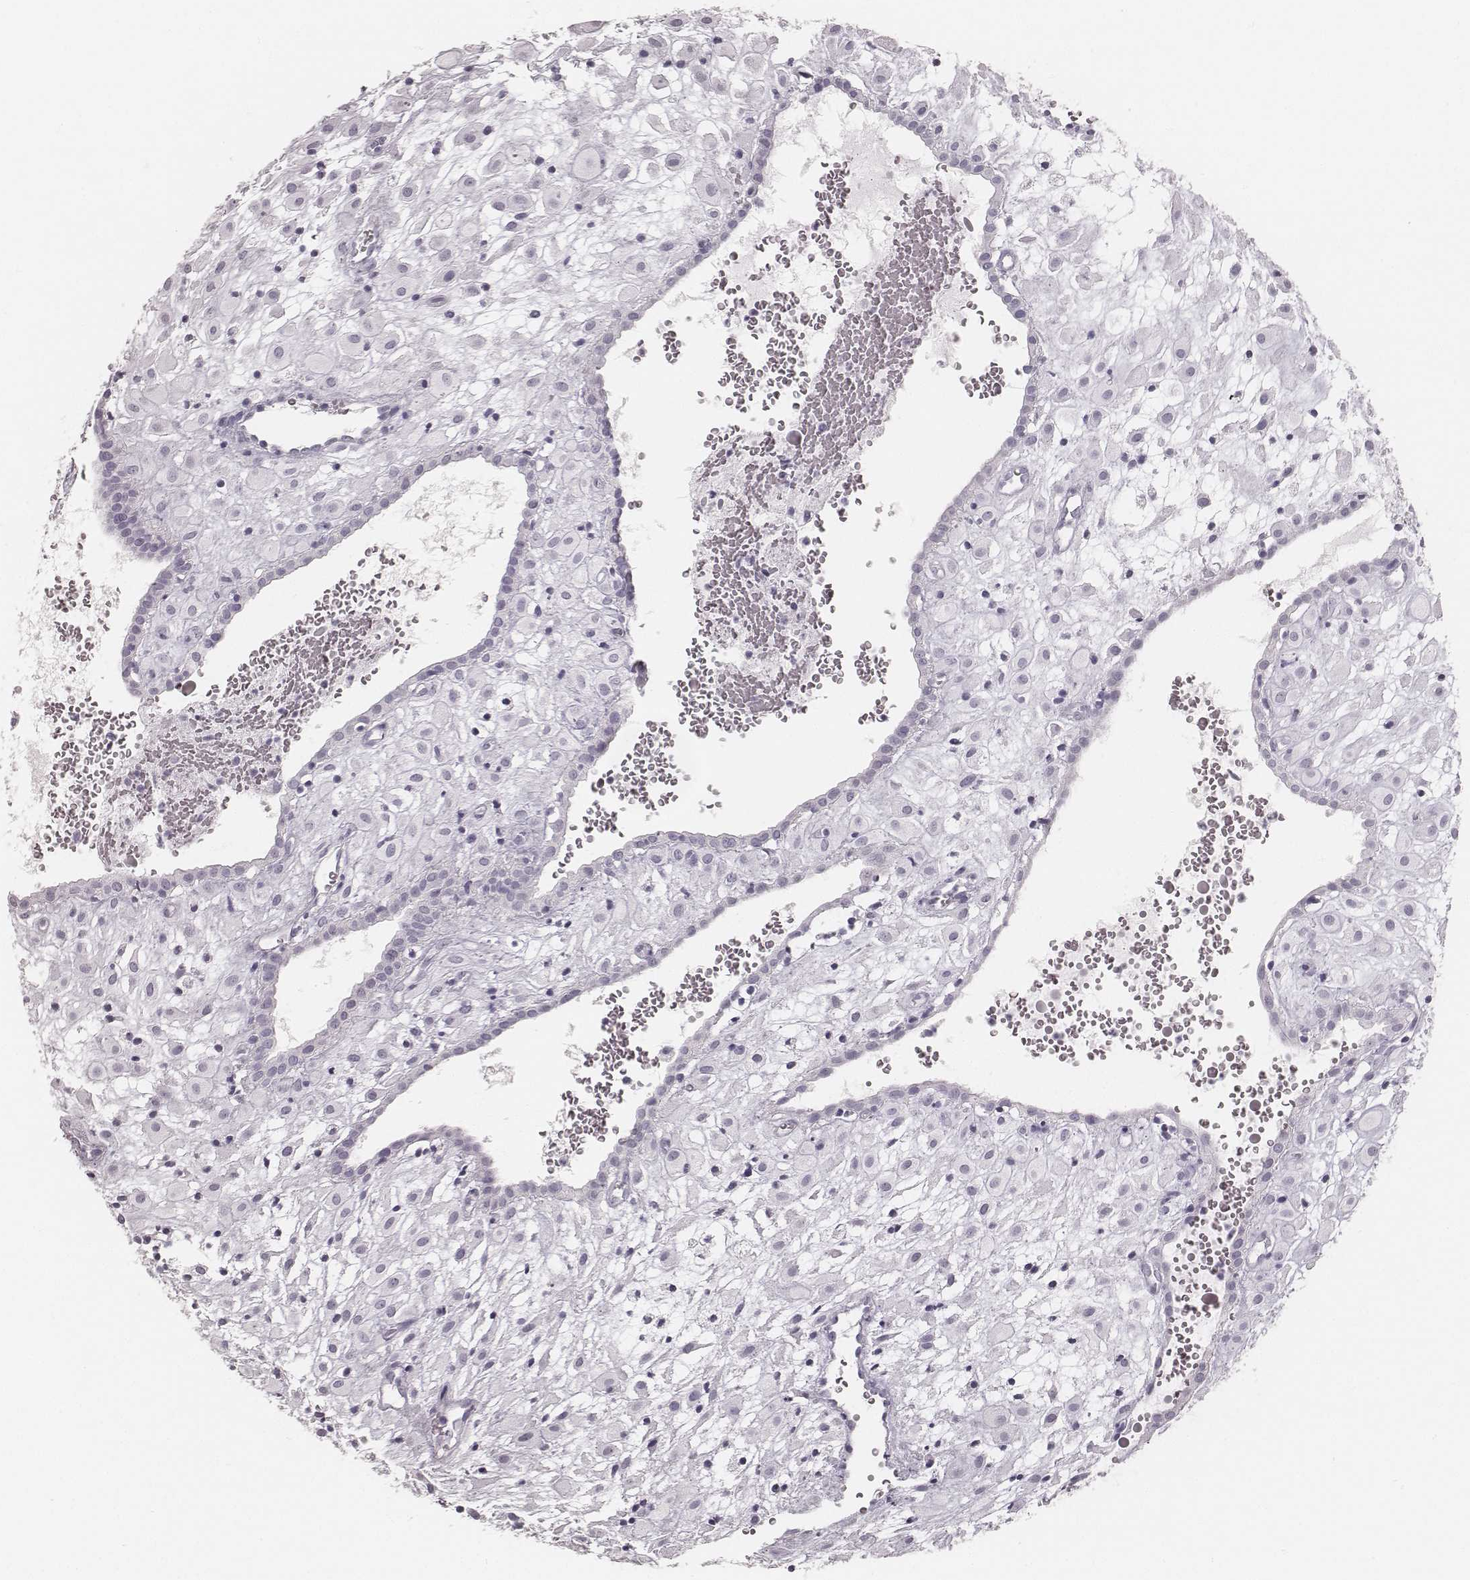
{"staining": {"intensity": "negative", "quantity": "none", "location": "none"}, "tissue": "placenta", "cell_type": "Decidual cells", "image_type": "normal", "snomed": [{"axis": "morphology", "description": "Normal tissue, NOS"}, {"axis": "topography", "description": "Placenta"}], "caption": "The image demonstrates no significant staining in decidual cells of placenta.", "gene": "KRT34", "patient": {"sex": "female", "age": 24}}